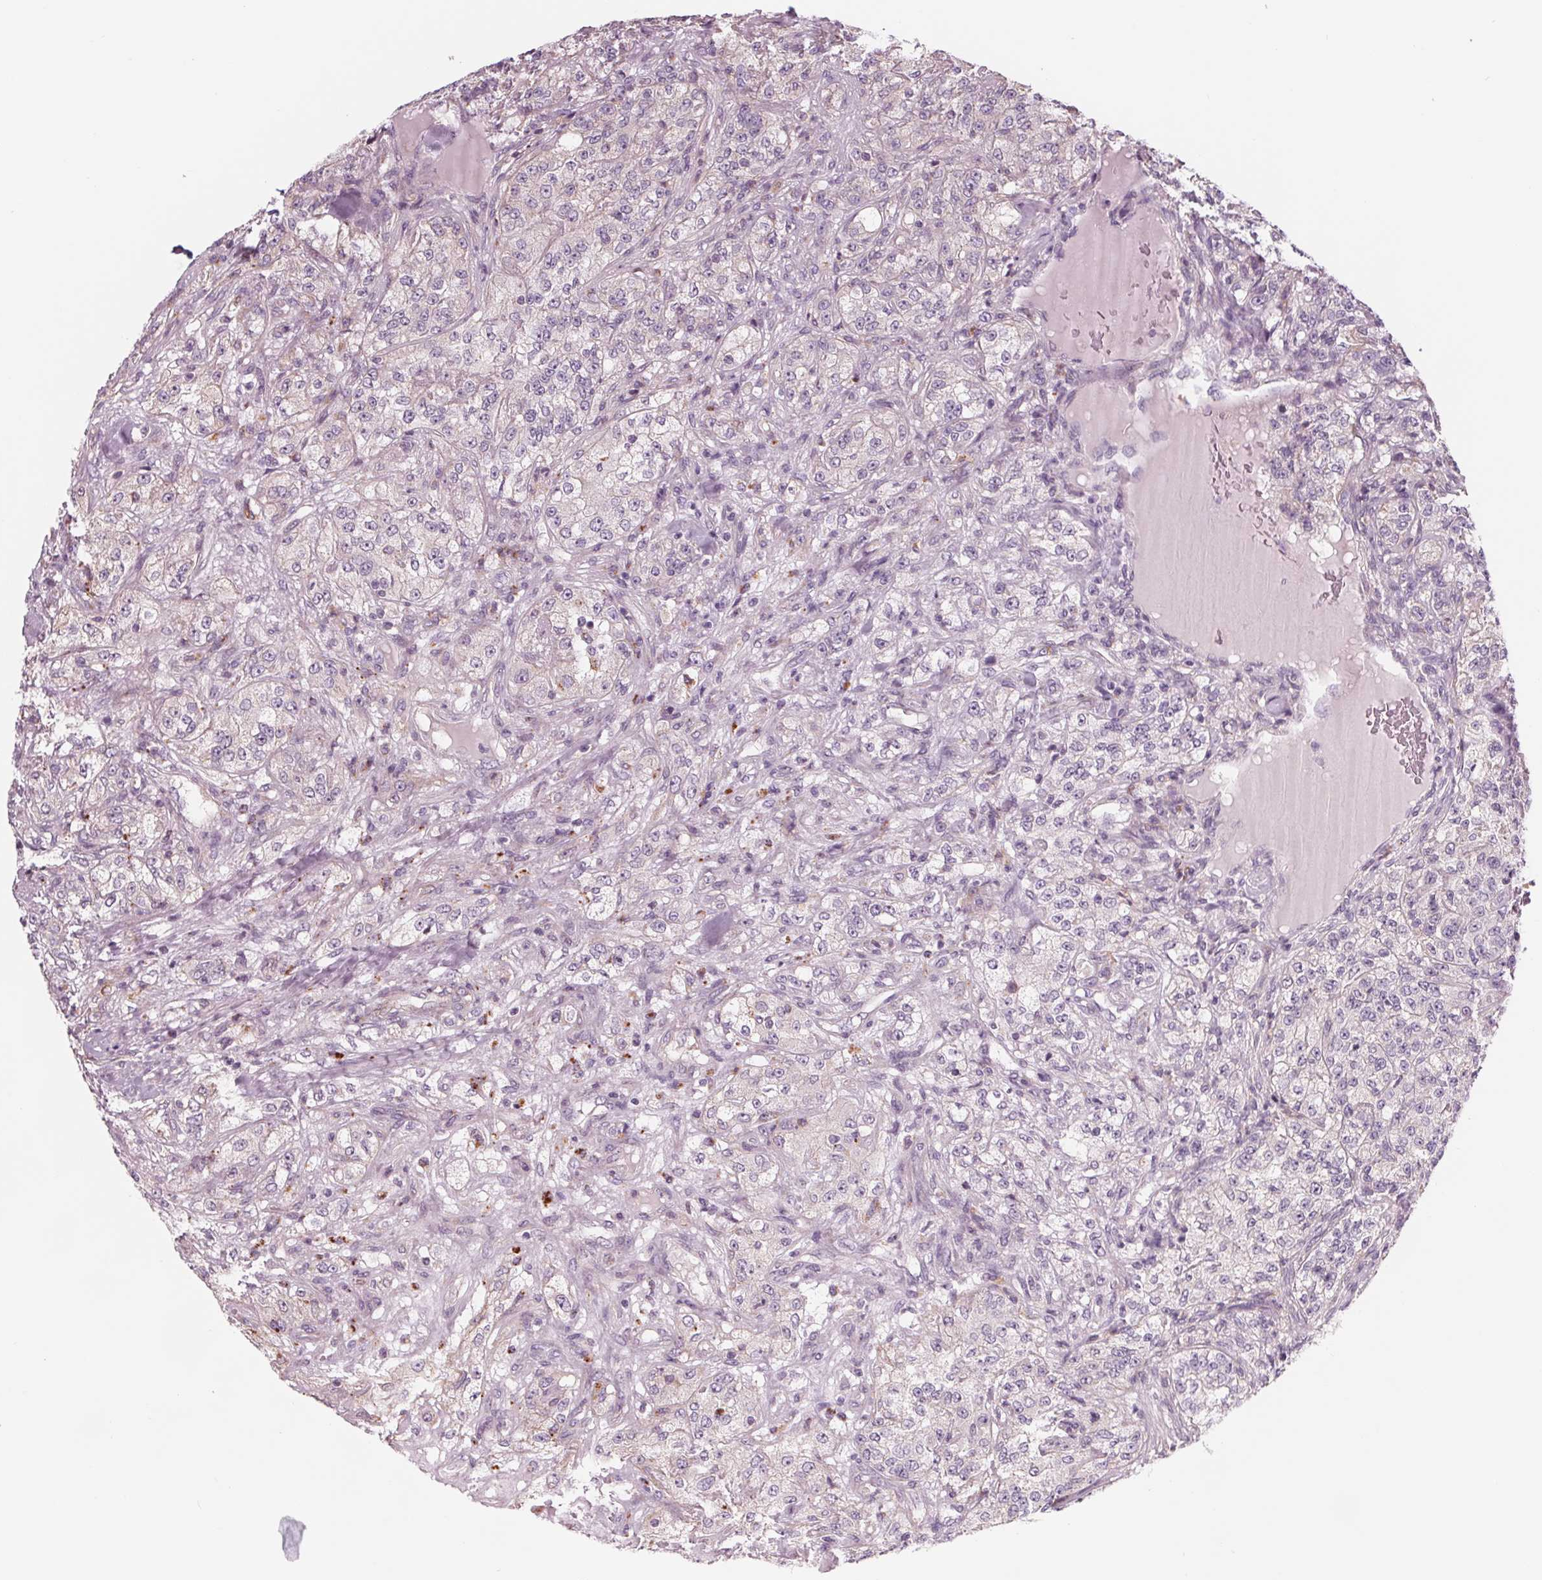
{"staining": {"intensity": "negative", "quantity": "none", "location": "none"}, "tissue": "renal cancer", "cell_type": "Tumor cells", "image_type": "cancer", "snomed": [{"axis": "morphology", "description": "Adenocarcinoma, NOS"}, {"axis": "topography", "description": "Kidney"}], "caption": "Tumor cells show no significant protein staining in renal cancer. Nuclei are stained in blue.", "gene": "SAMD5", "patient": {"sex": "female", "age": 63}}